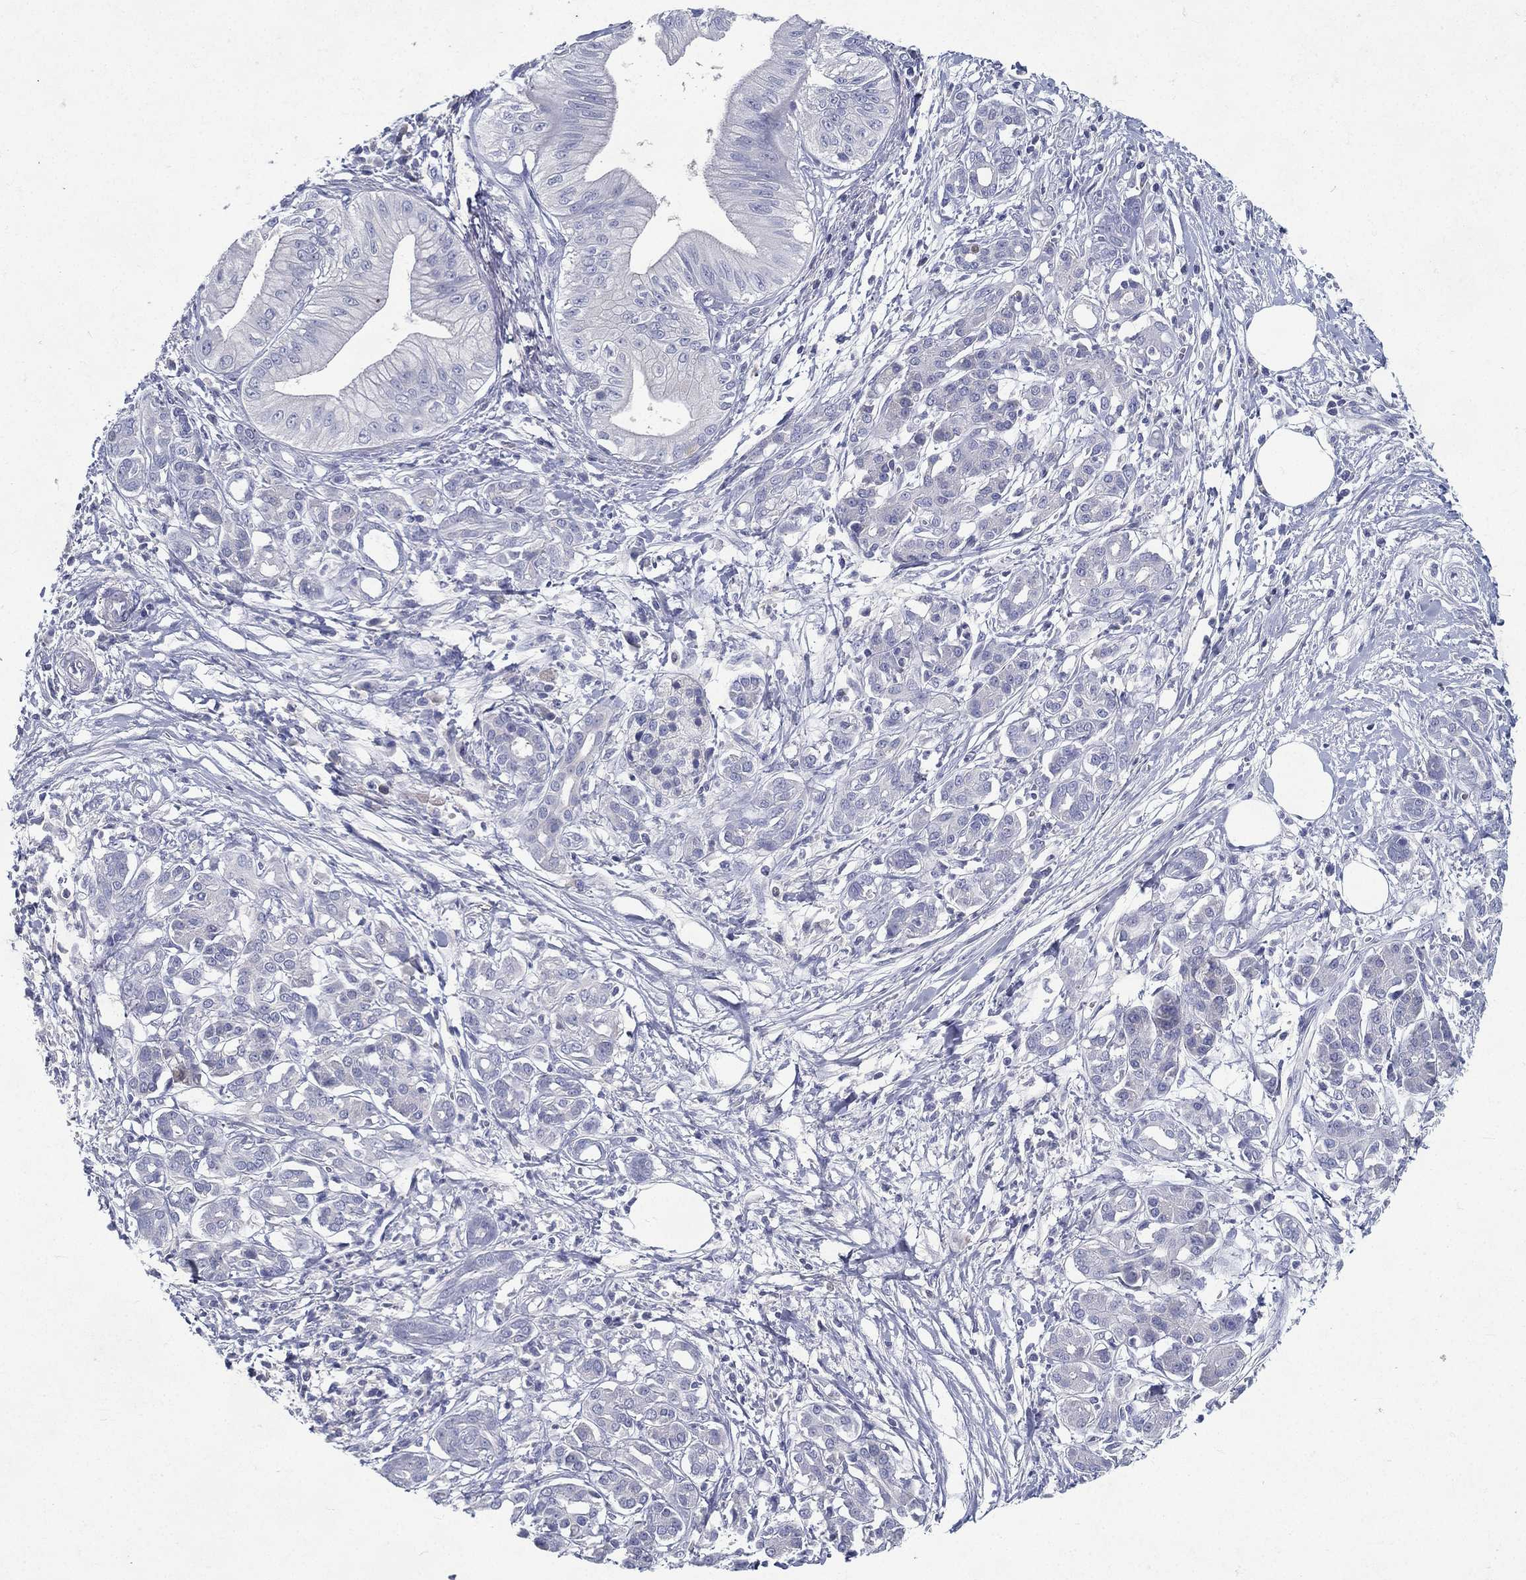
{"staining": {"intensity": "negative", "quantity": "none", "location": "none"}, "tissue": "pancreatic cancer", "cell_type": "Tumor cells", "image_type": "cancer", "snomed": [{"axis": "morphology", "description": "Adenocarcinoma, NOS"}, {"axis": "topography", "description": "Pancreas"}], "caption": "Immunohistochemistry of pancreatic cancer (adenocarcinoma) demonstrates no staining in tumor cells. (Stains: DAB immunohistochemistry with hematoxylin counter stain, Microscopy: brightfield microscopy at high magnification).", "gene": "RGS13", "patient": {"sex": "male", "age": 72}}